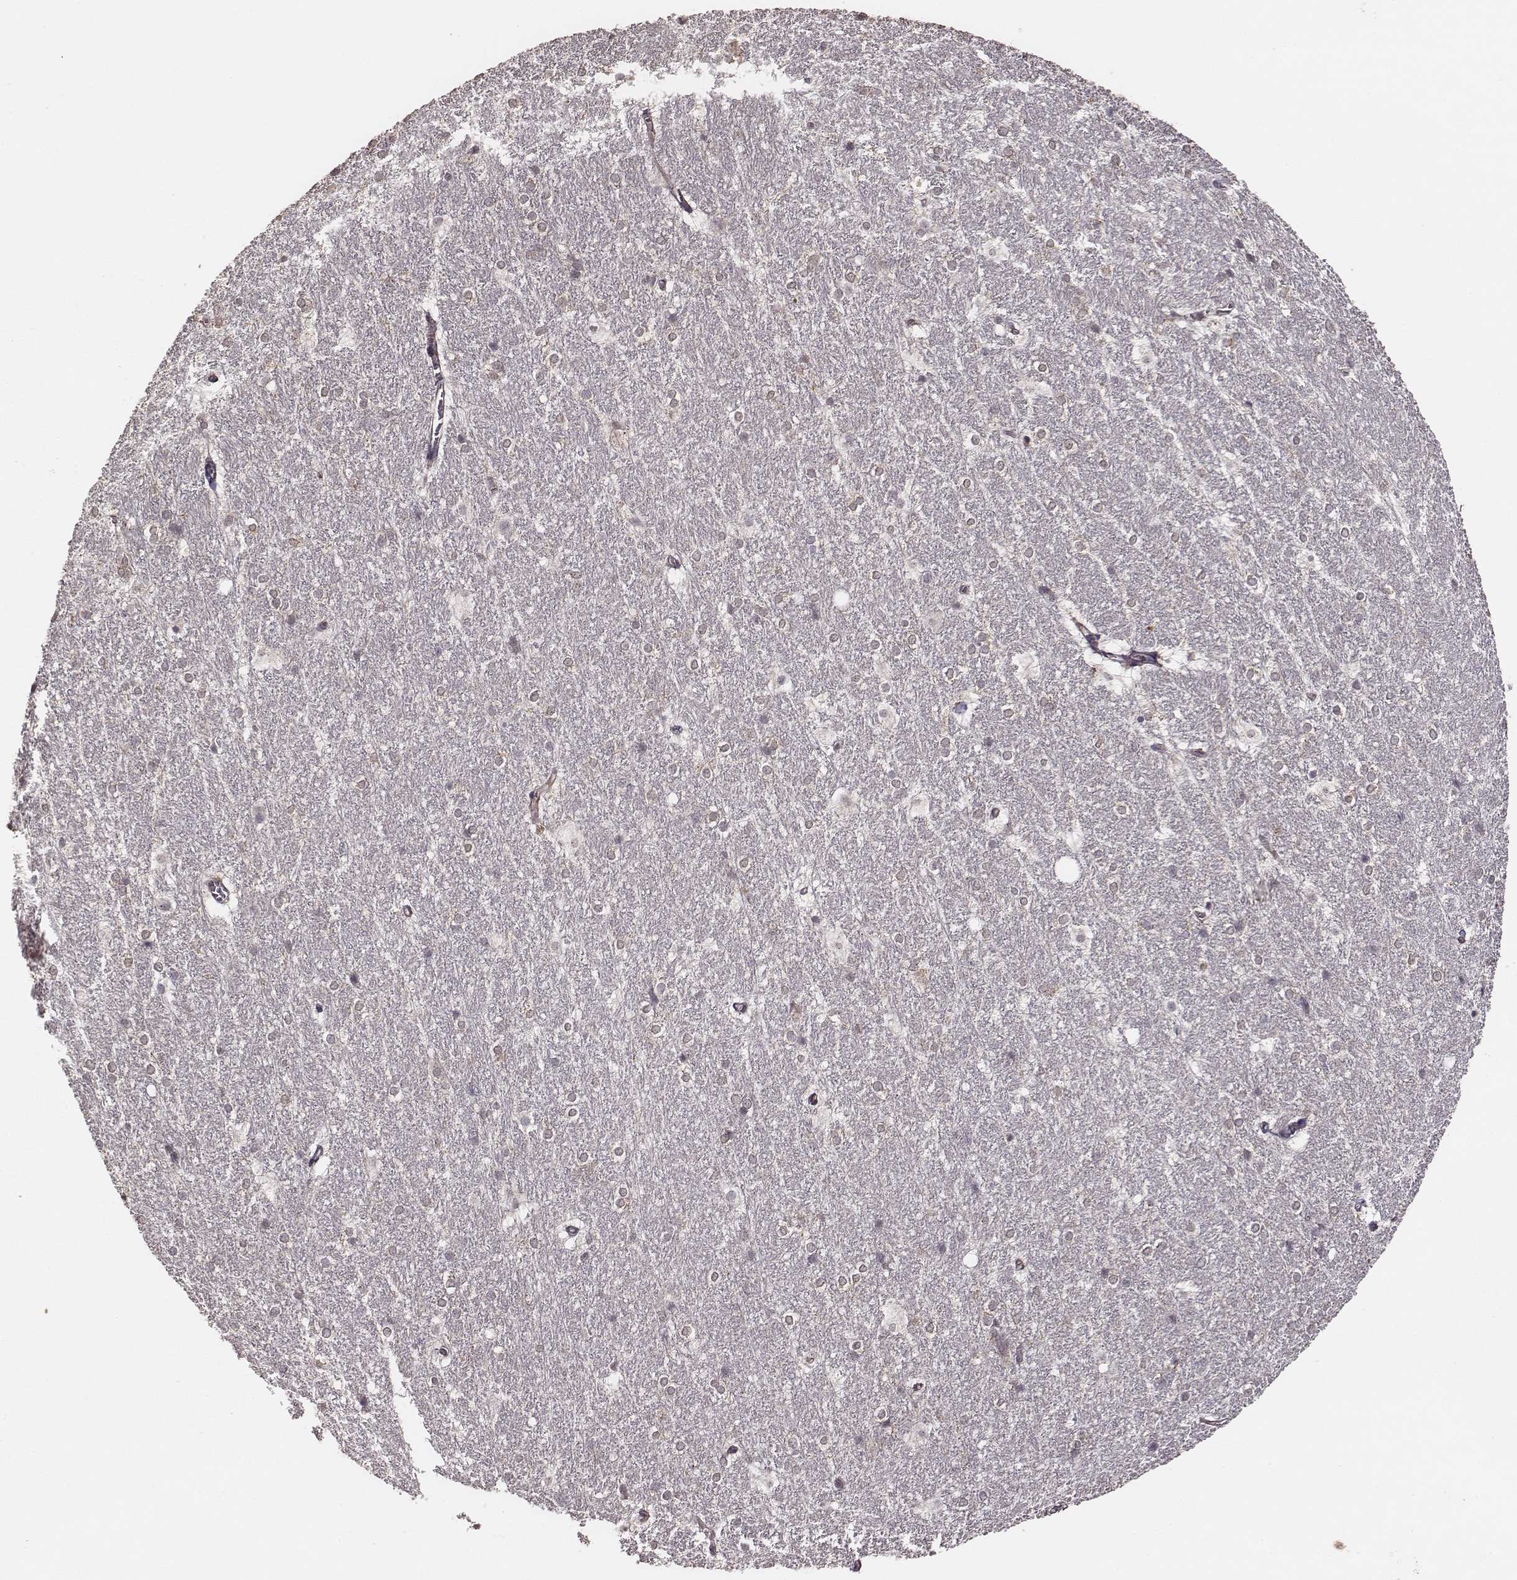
{"staining": {"intensity": "negative", "quantity": "none", "location": "none"}, "tissue": "hippocampus", "cell_type": "Glial cells", "image_type": "normal", "snomed": [{"axis": "morphology", "description": "Normal tissue, NOS"}, {"axis": "topography", "description": "Cerebral cortex"}, {"axis": "topography", "description": "Hippocampus"}], "caption": "This is an immunohistochemistry histopathology image of unremarkable hippocampus. There is no staining in glial cells.", "gene": "VPS26A", "patient": {"sex": "female", "age": 19}}